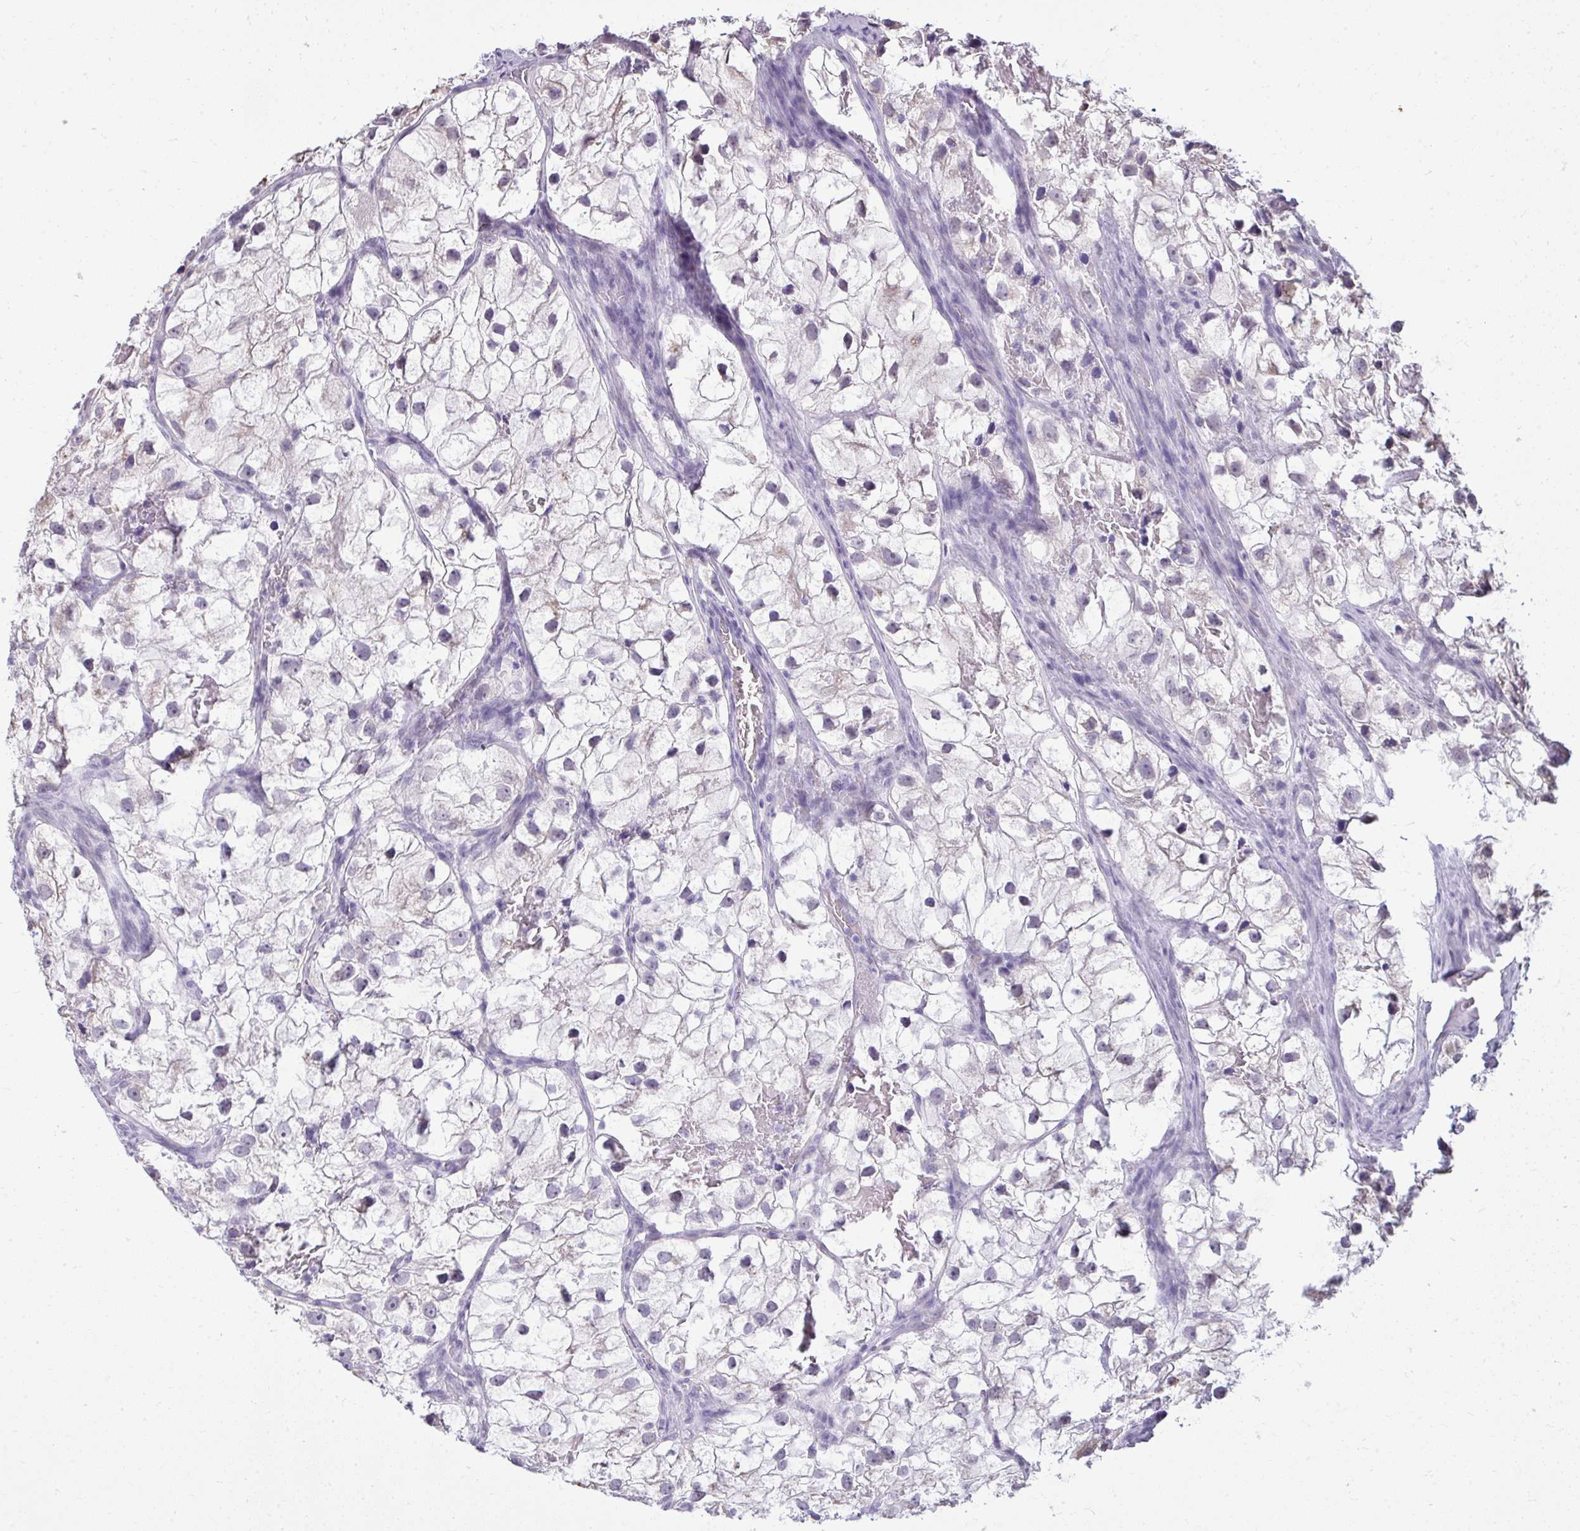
{"staining": {"intensity": "negative", "quantity": "none", "location": "none"}, "tissue": "renal cancer", "cell_type": "Tumor cells", "image_type": "cancer", "snomed": [{"axis": "morphology", "description": "Adenocarcinoma, NOS"}, {"axis": "topography", "description": "Kidney"}], "caption": "High power microscopy histopathology image of an IHC micrograph of adenocarcinoma (renal), revealing no significant expression in tumor cells. The staining is performed using DAB (3,3'-diaminobenzidine) brown chromogen with nuclei counter-stained in using hematoxylin.", "gene": "NPPA", "patient": {"sex": "male", "age": 59}}